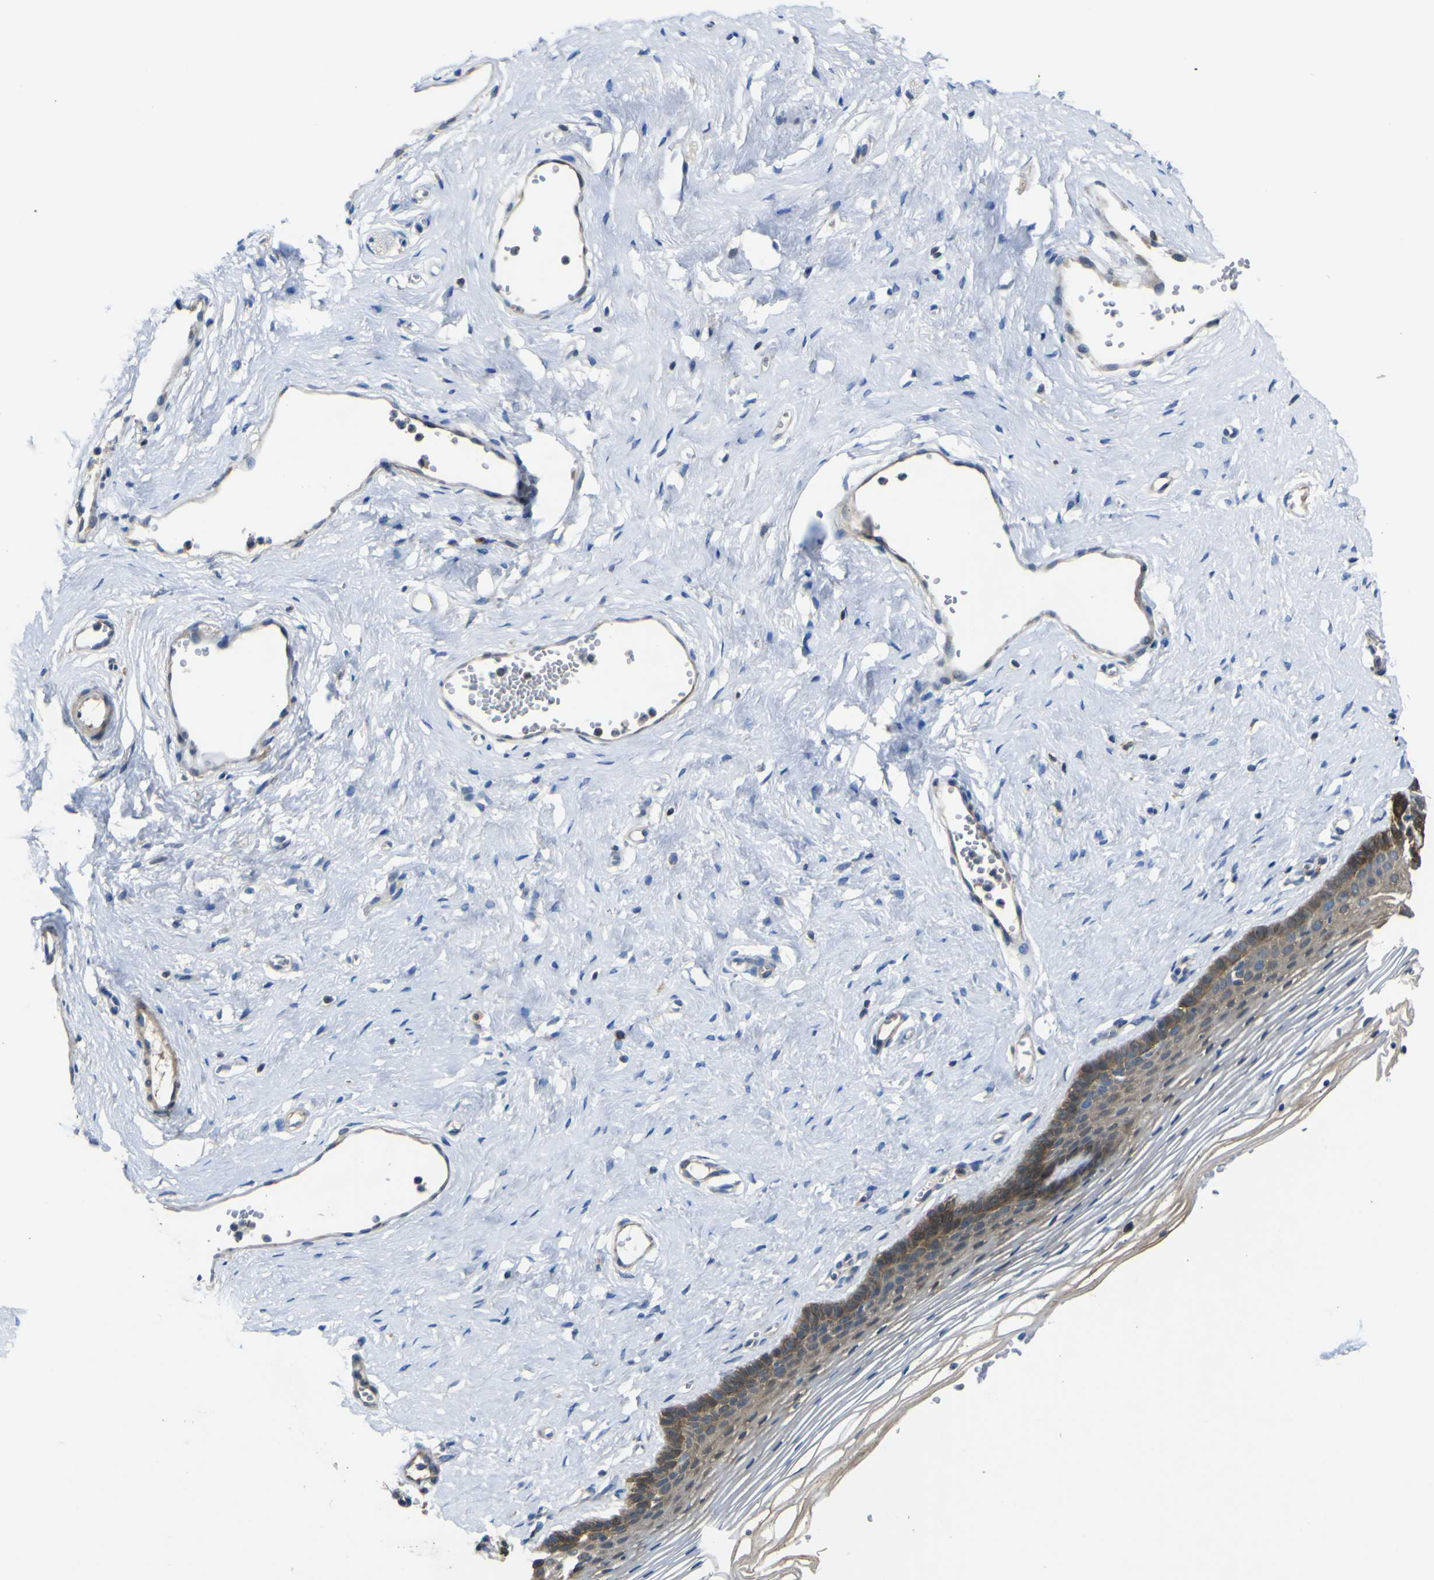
{"staining": {"intensity": "moderate", "quantity": "<25%", "location": "cytoplasmic/membranous"}, "tissue": "vagina", "cell_type": "Squamous epithelial cells", "image_type": "normal", "snomed": [{"axis": "morphology", "description": "Normal tissue, NOS"}, {"axis": "topography", "description": "Vagina"}], "caption": "Immunohistochemistry (IHC) (DAB (3,3'-diaminobenzidine)) staining of benign human vagina shows moderate cytoplasmic/membranous protein staining in approximately <25% of squamous epithelial cells. (Brightfield microscopy of DAB IHC at high magnification).", "gene": "EML2", "patient": {"sex": "female", "age": 32}}